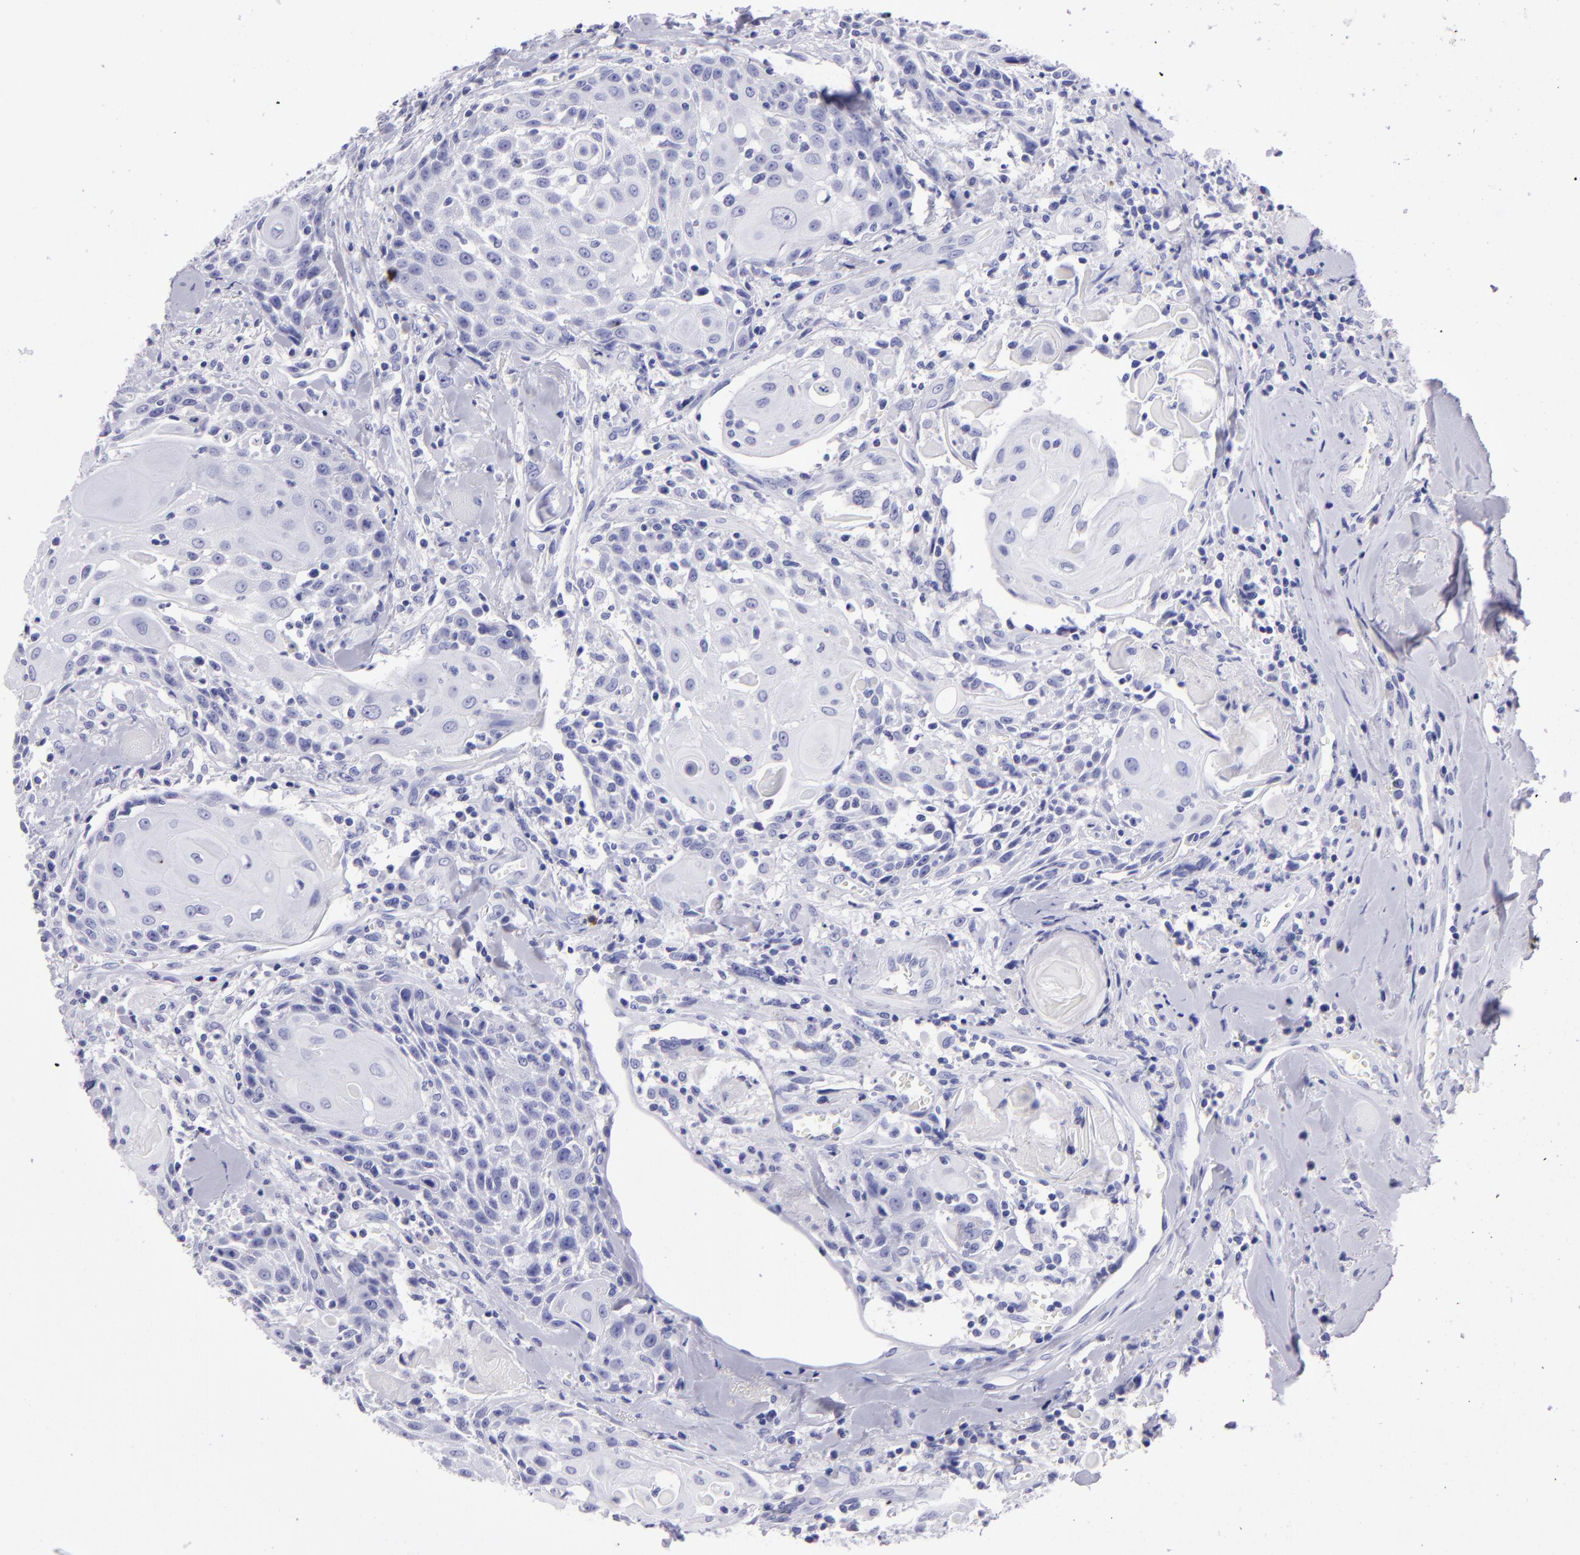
{"staining": {"intensity": "negative", "quantity": "none", "location": "none"}, "tissue": "head and neck cancer", "cell_type": "Tumor cells", "image_type": "cancer", "snomed": [{"axis": "morphology", "description": "Squamous cell carcinoma, NOS"}, {"axis": "topography", "description": "Oral tissue"}, {"axis": "topography", "description": "Head-Neck"}], "caption": "IHC micrograph of neoplastic tissue: head and neck cancer stained with DAB reveals no significant protein expression in tumor cells.", "gene": "TYRP1", "patient": {"sex": "female", "age": 82}}